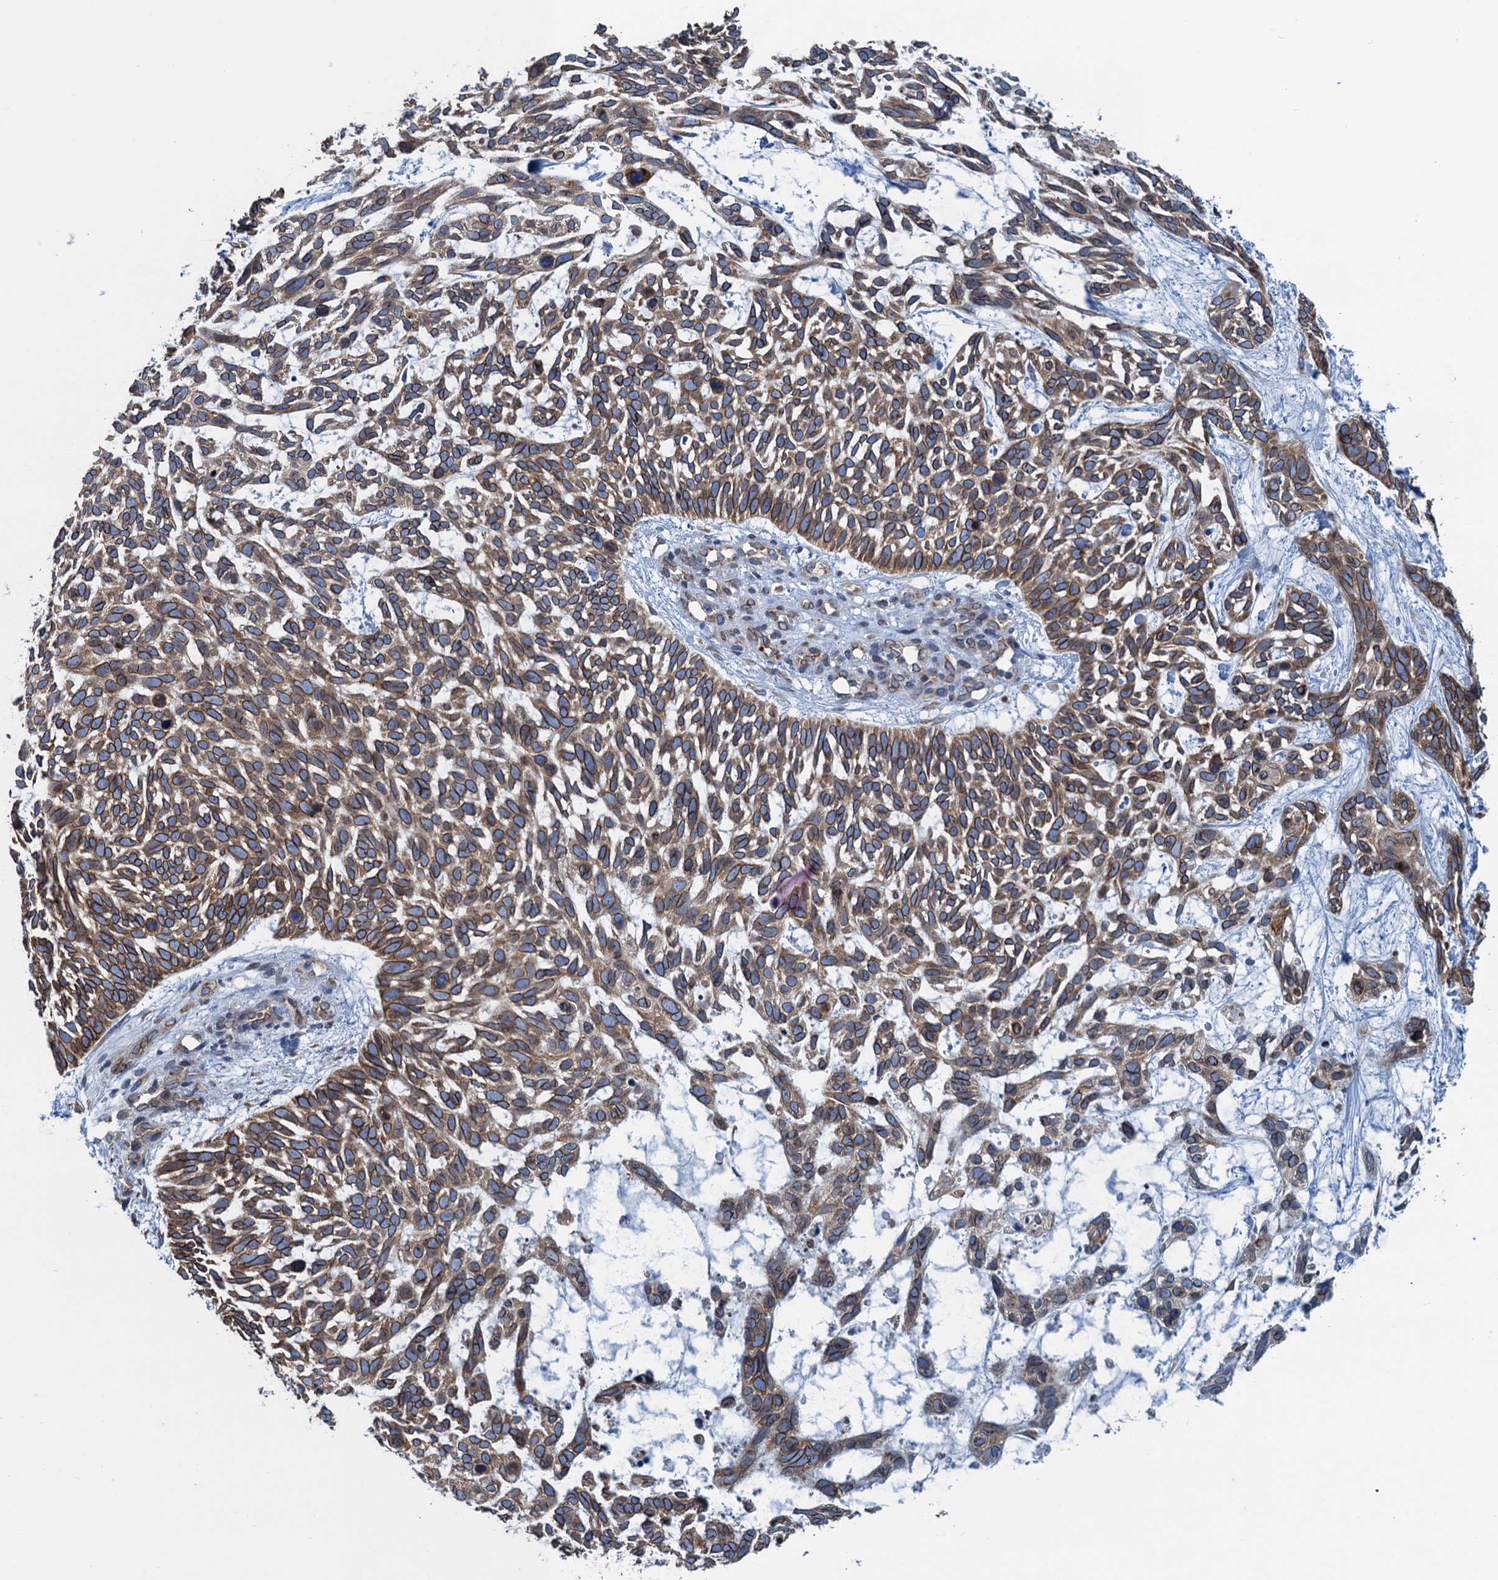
{"staining": {"intensity": "moderate", "quantity": ">75%", "location": "cytoplasmic/membranous"}, "tissue": "skin cancer", "cell_type": "Tumor cells", "image_type": "cancer", "snomed": [{"axis": "morphology", "description": "Basal cell carcinoma"}, {"axis": "topography", "description": "Skin"}], "caption": "Immunohistochemical staining of human skin cancer exhibits medium levels of moderate cytoplasmic/membranous protein expression in approximately >75% of tumor cells.", "gene": "TMEM205", "patient": {"sex": "male", "age": 88}}